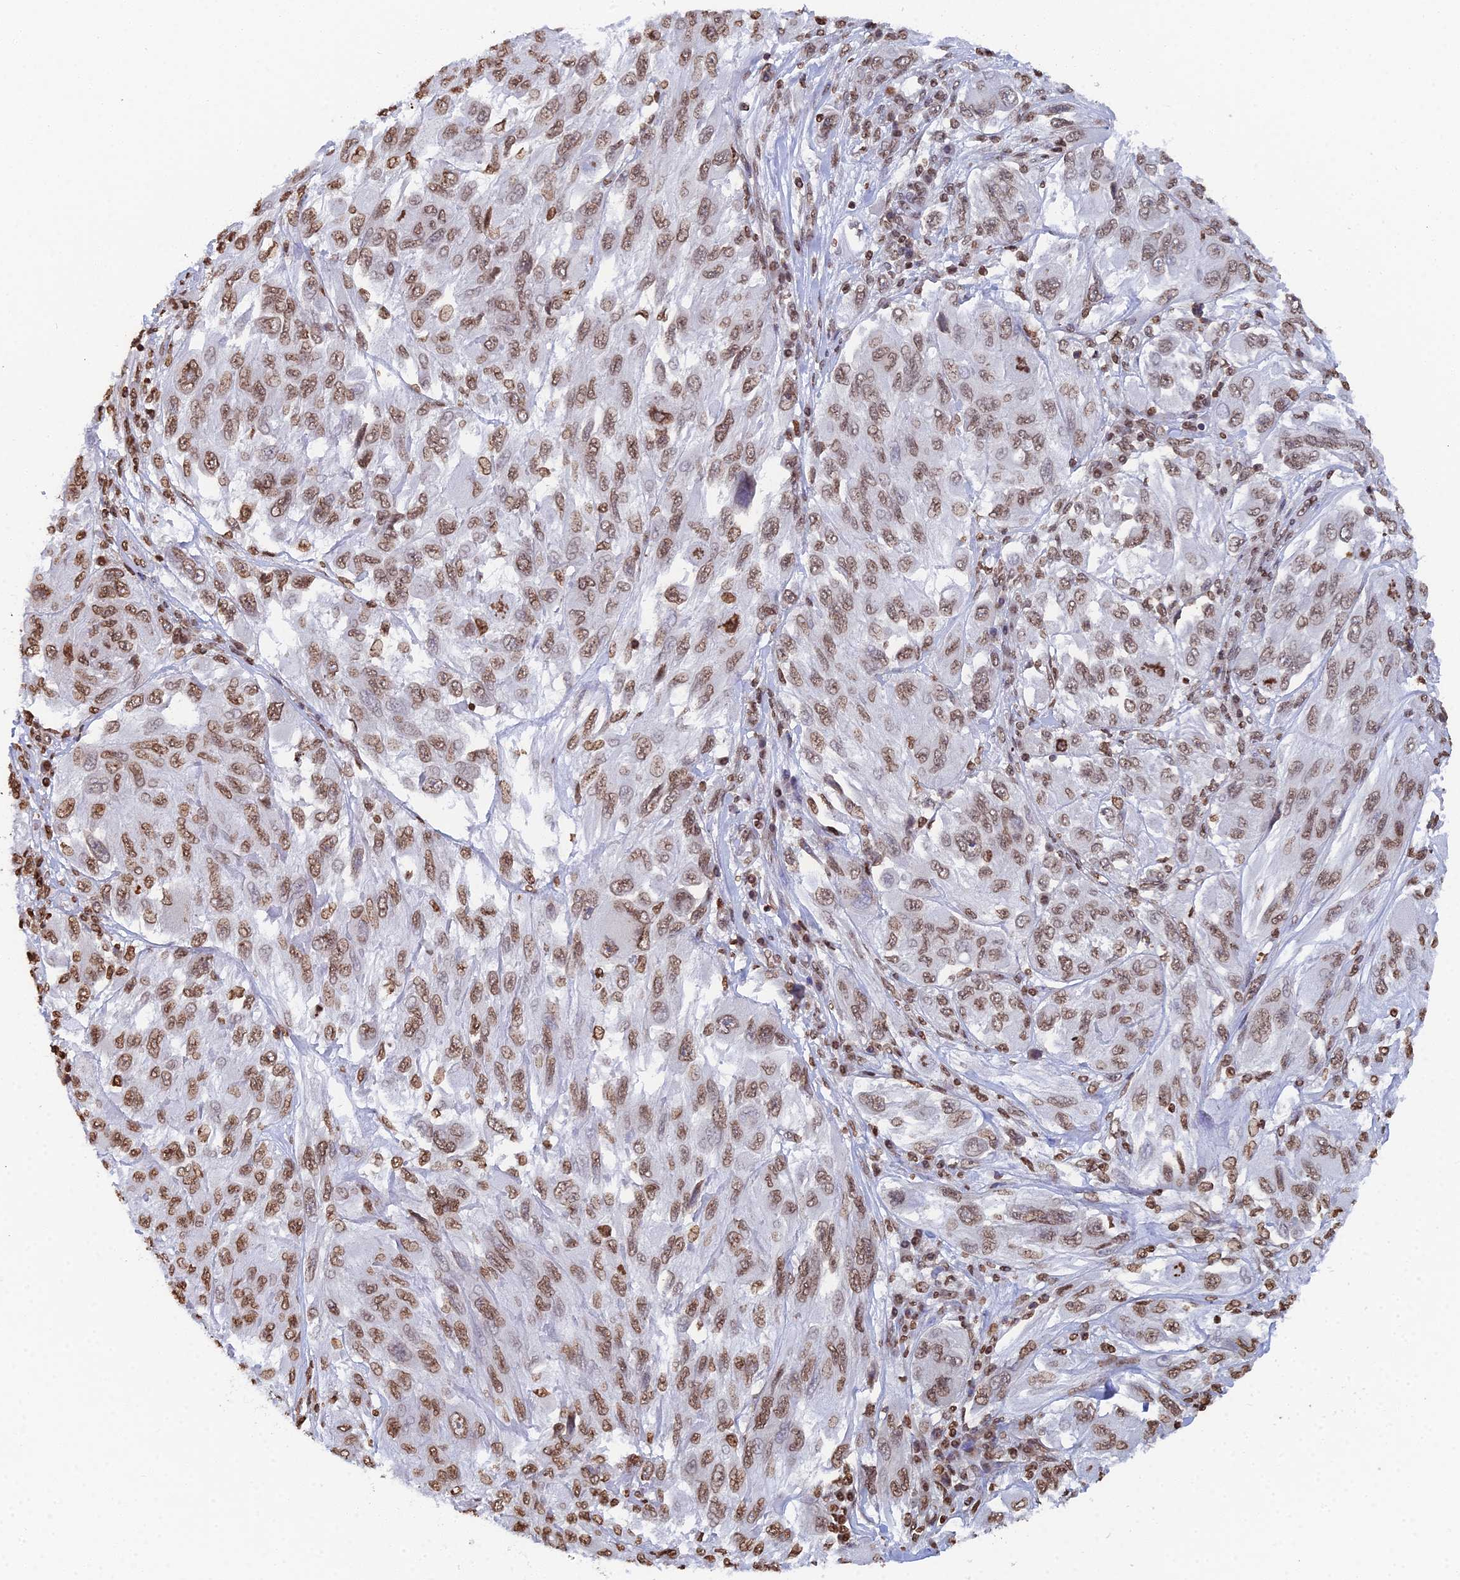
{"staining": {"intensity": "moderate", "quantity": ">75%", "location": "nuclear"}, "tissue": "melanoma", "cell_type": "Tumor cells", "image_type": "cancer", "snomed": [{"axis": "morphology", "description": "Malignant melanoma, NOS"}, {"axis": "topography", "description": "Skin"}], "caption": "High-magnification brightfield microscopy of melanoma stained with DAB (brown) and counterstained with hematoxylin (blue). tumor cells exhibit moderate nuclear staining is seen in about>75% of cells.", "gene": "GBP3", "patient": {"sex": "female", "age": 91}}